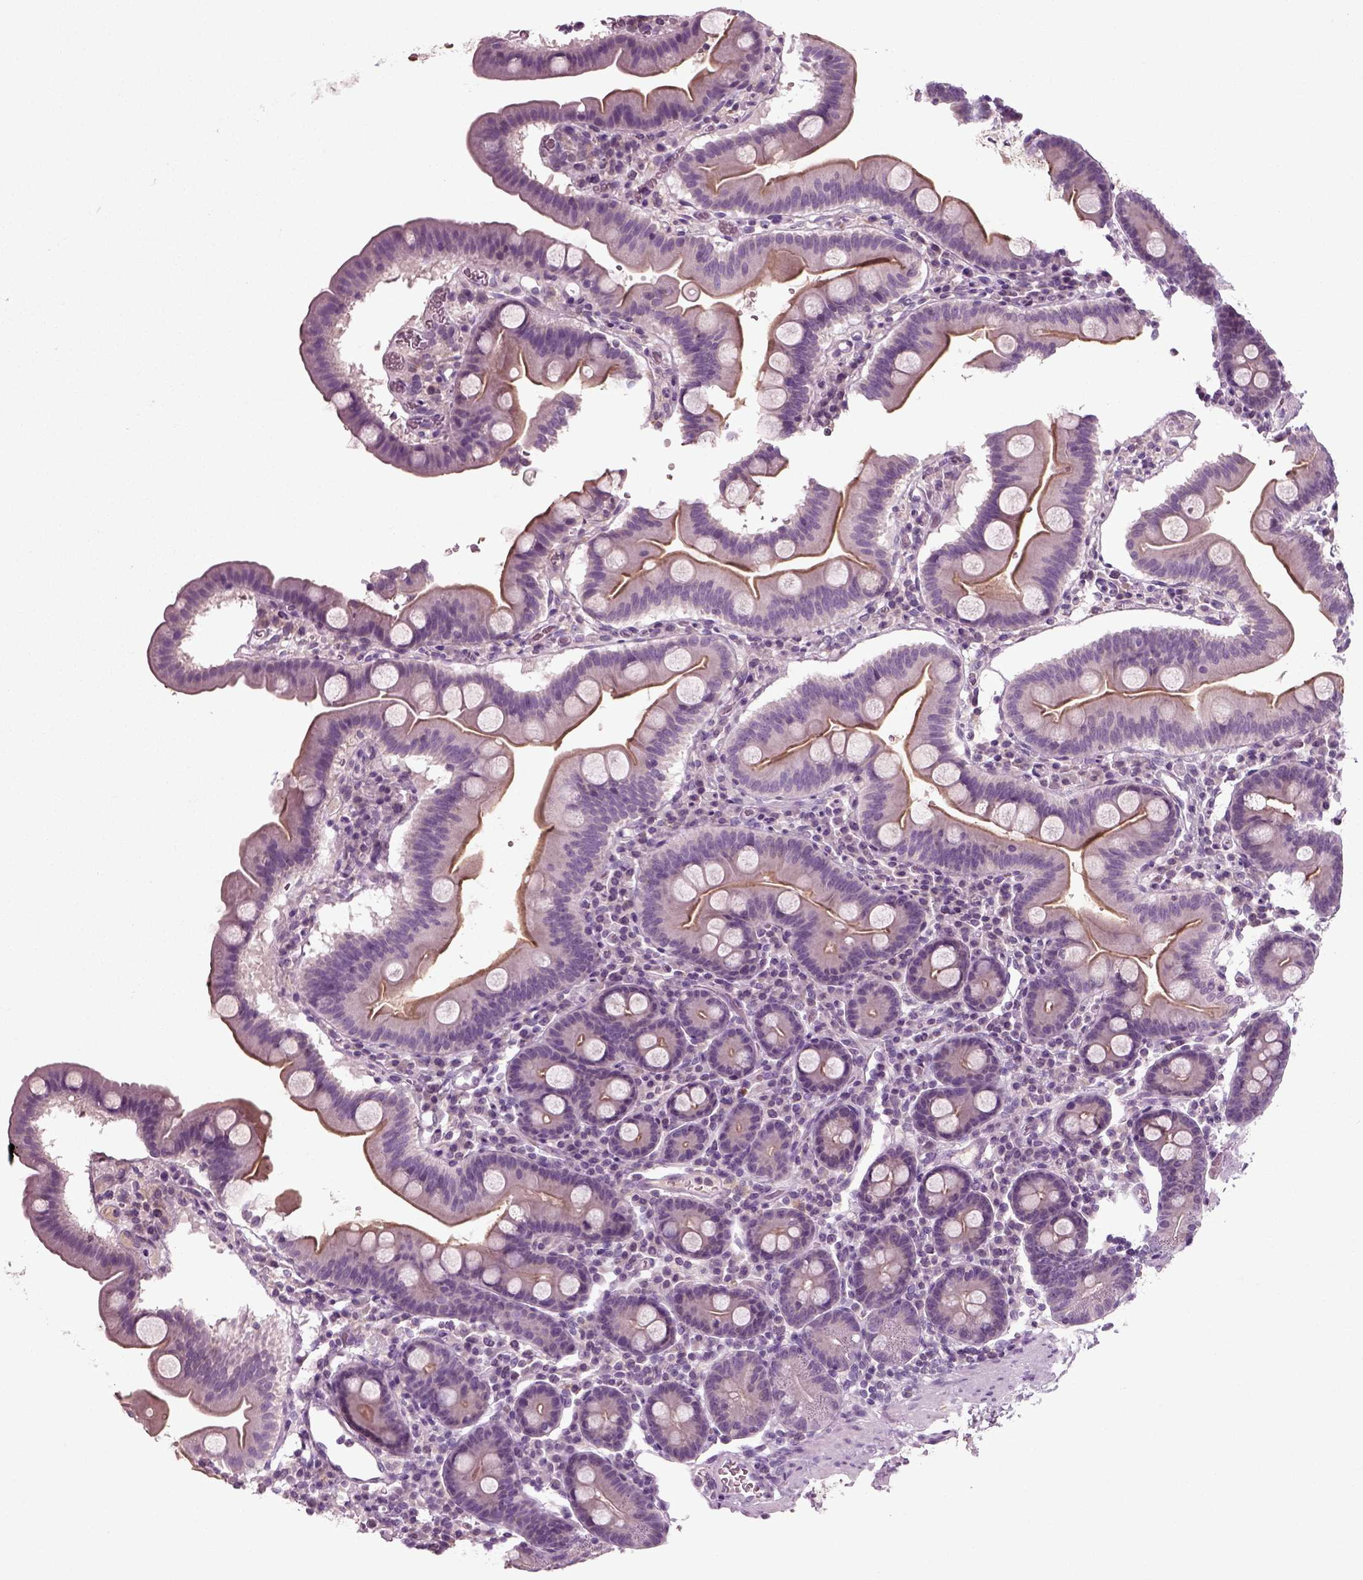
{"staining": {"intensity": "moderate", "quantity": "25%-75%", "location": "cytoplasmic/membranous"}, "tissue": "duodenum", "cell_type": "Glandular cells", "image_type": "normal", "snomed": [{"axis": "morphology", "description": "Normal tissue, NOS"}, {"axis": "topography", "description": "Duodenum"}], "caption": "The histopathology image exhibits immunohistochemical staining of normal duodenum. There is moderate cytoplasmic/membranous expression is appreciated in about 25%-75% of glandular cells. The protein is stained brown, and the nuclei are stained in blue (DAB IHC with brightfield microscopy, high magnification).", "gene": "RND2", "patient": {"sex": "male", "age": 59}}